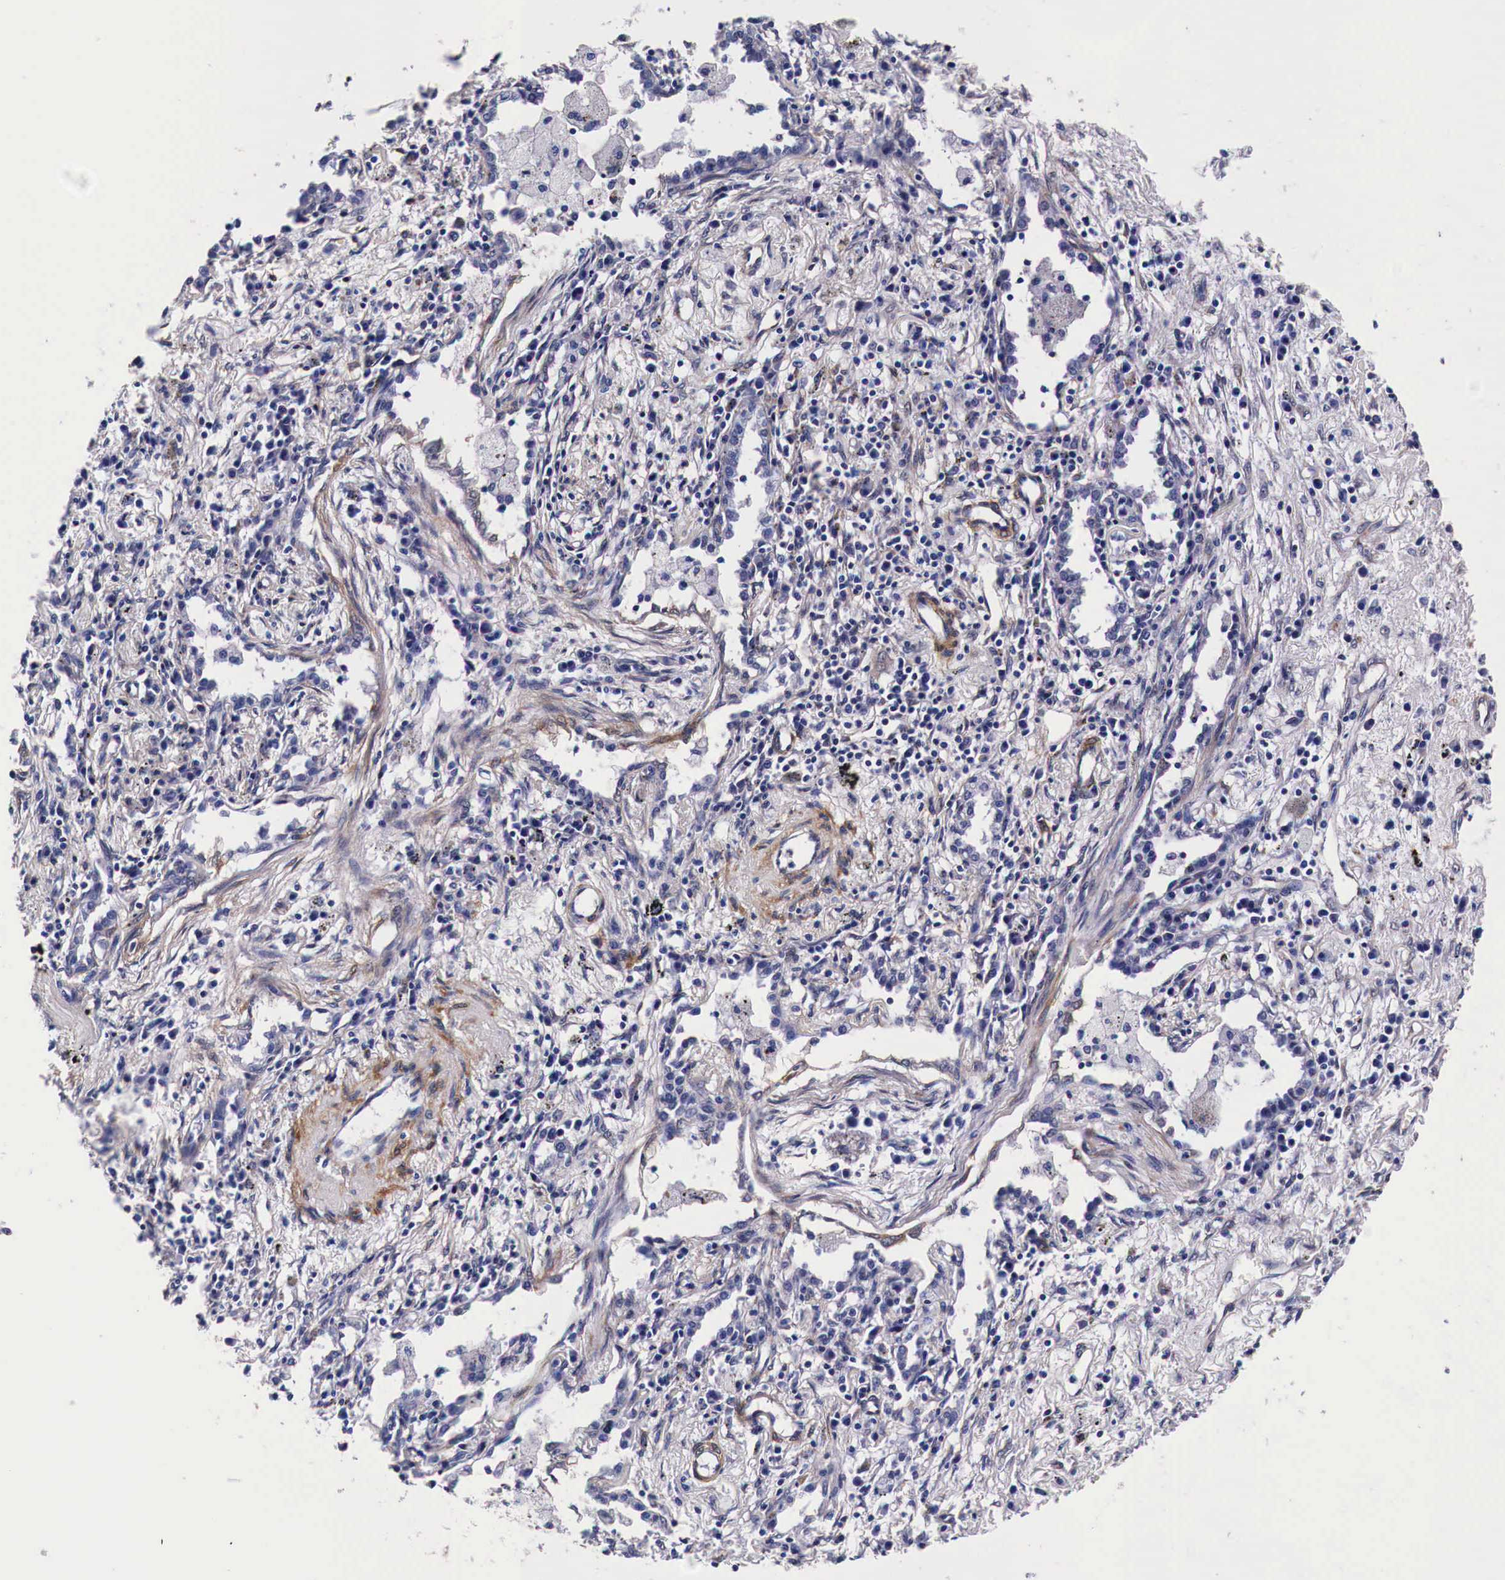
{"staining": {"intensity": "negative", "quantity": "none", "location": "none"}, "tissue": "lung cancer", "cell_type": "Tumor cells", "image_type": "cancer", "snomed": [{"axis": "morphology", "description": "Adenocarcinoma, NOS"}, {"axis": "topography", "description": "Lung"}], "caption": "A photomicrograph of lung adenocarcinoma stained for a protein reveals no brown staining in tumor cells.", "gene": "HSPB1", "patient": {"sex": "male", "age": 60}}